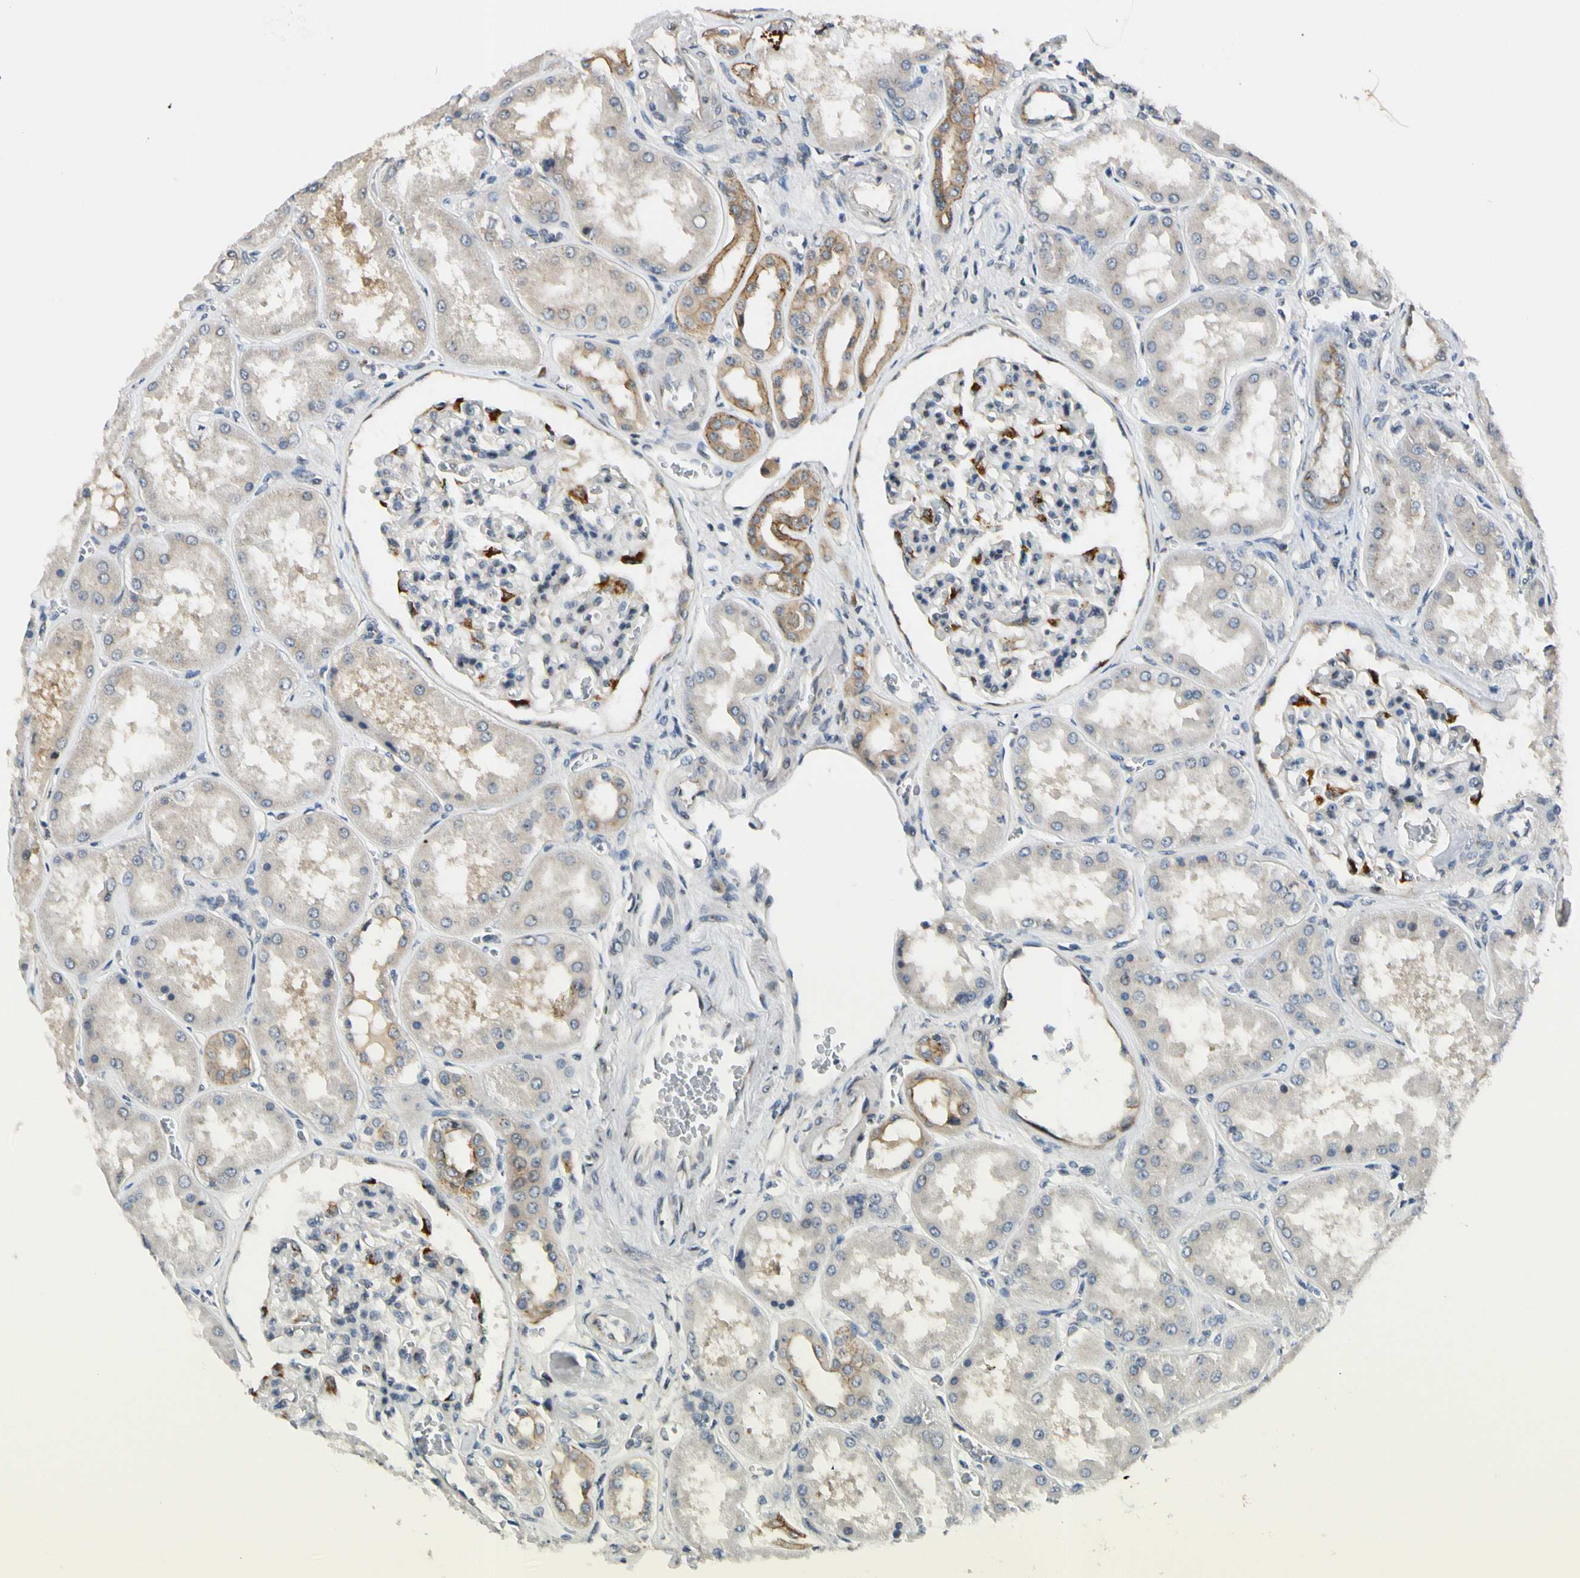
{"staining": {"intensity": "negative", "quantity": "none", "location": "none"}, "tissue": "kidney", "cell_type": "Cells in glomeruli", "image_type": "normal", "snomed": [{"axis": "morphology", "description": "Normal tissue, NOS"}, {"axis": "topography", "description": "Kidney"}], "caption": "IHC micrograph of benign kidney: kidney stained with DAB exhibits no significant protein staining in cells in glomeruli.", "gene": "RPS6KB2", "patient": {"sex": "female", "age": 56}}